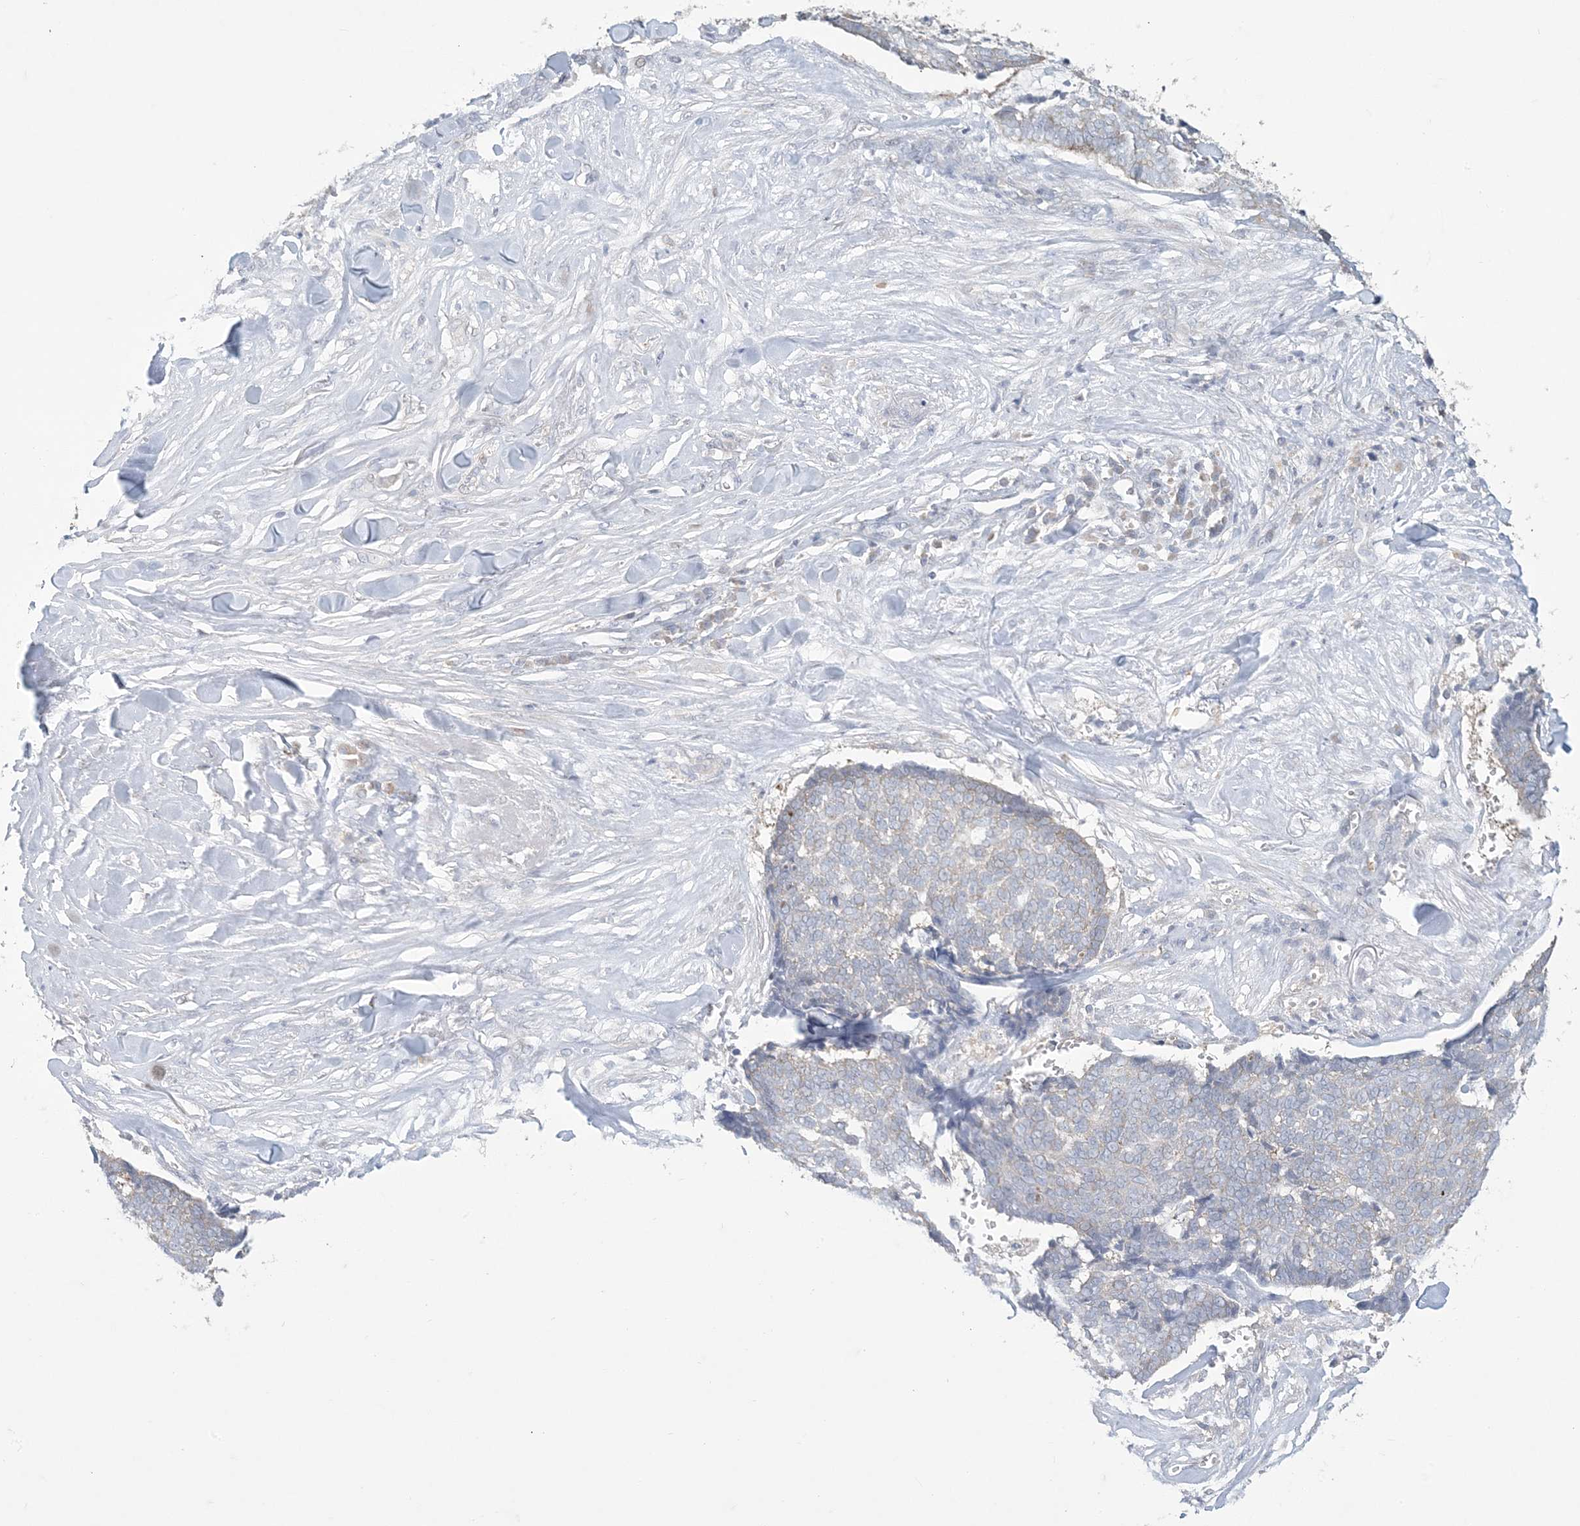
{"staining": {"intensity": "negative", "quantity": "none", "location": "none"}, "tissue": "skin cancer", "cell_type": "Tumor cells", "image_type": "cancer", "snomed": [{"axis": "morphology", "description": "Basal cell carcinoma"}, {"axis": "topography", "description": "Skin"}], "caption": "Immunohistochemical staining of human skin cancer (basal cell carcinoma) reveals no significant positivity in tumor cells.", "gene": "KIF3A", "patient": {"sex": "male", "age": 84}}